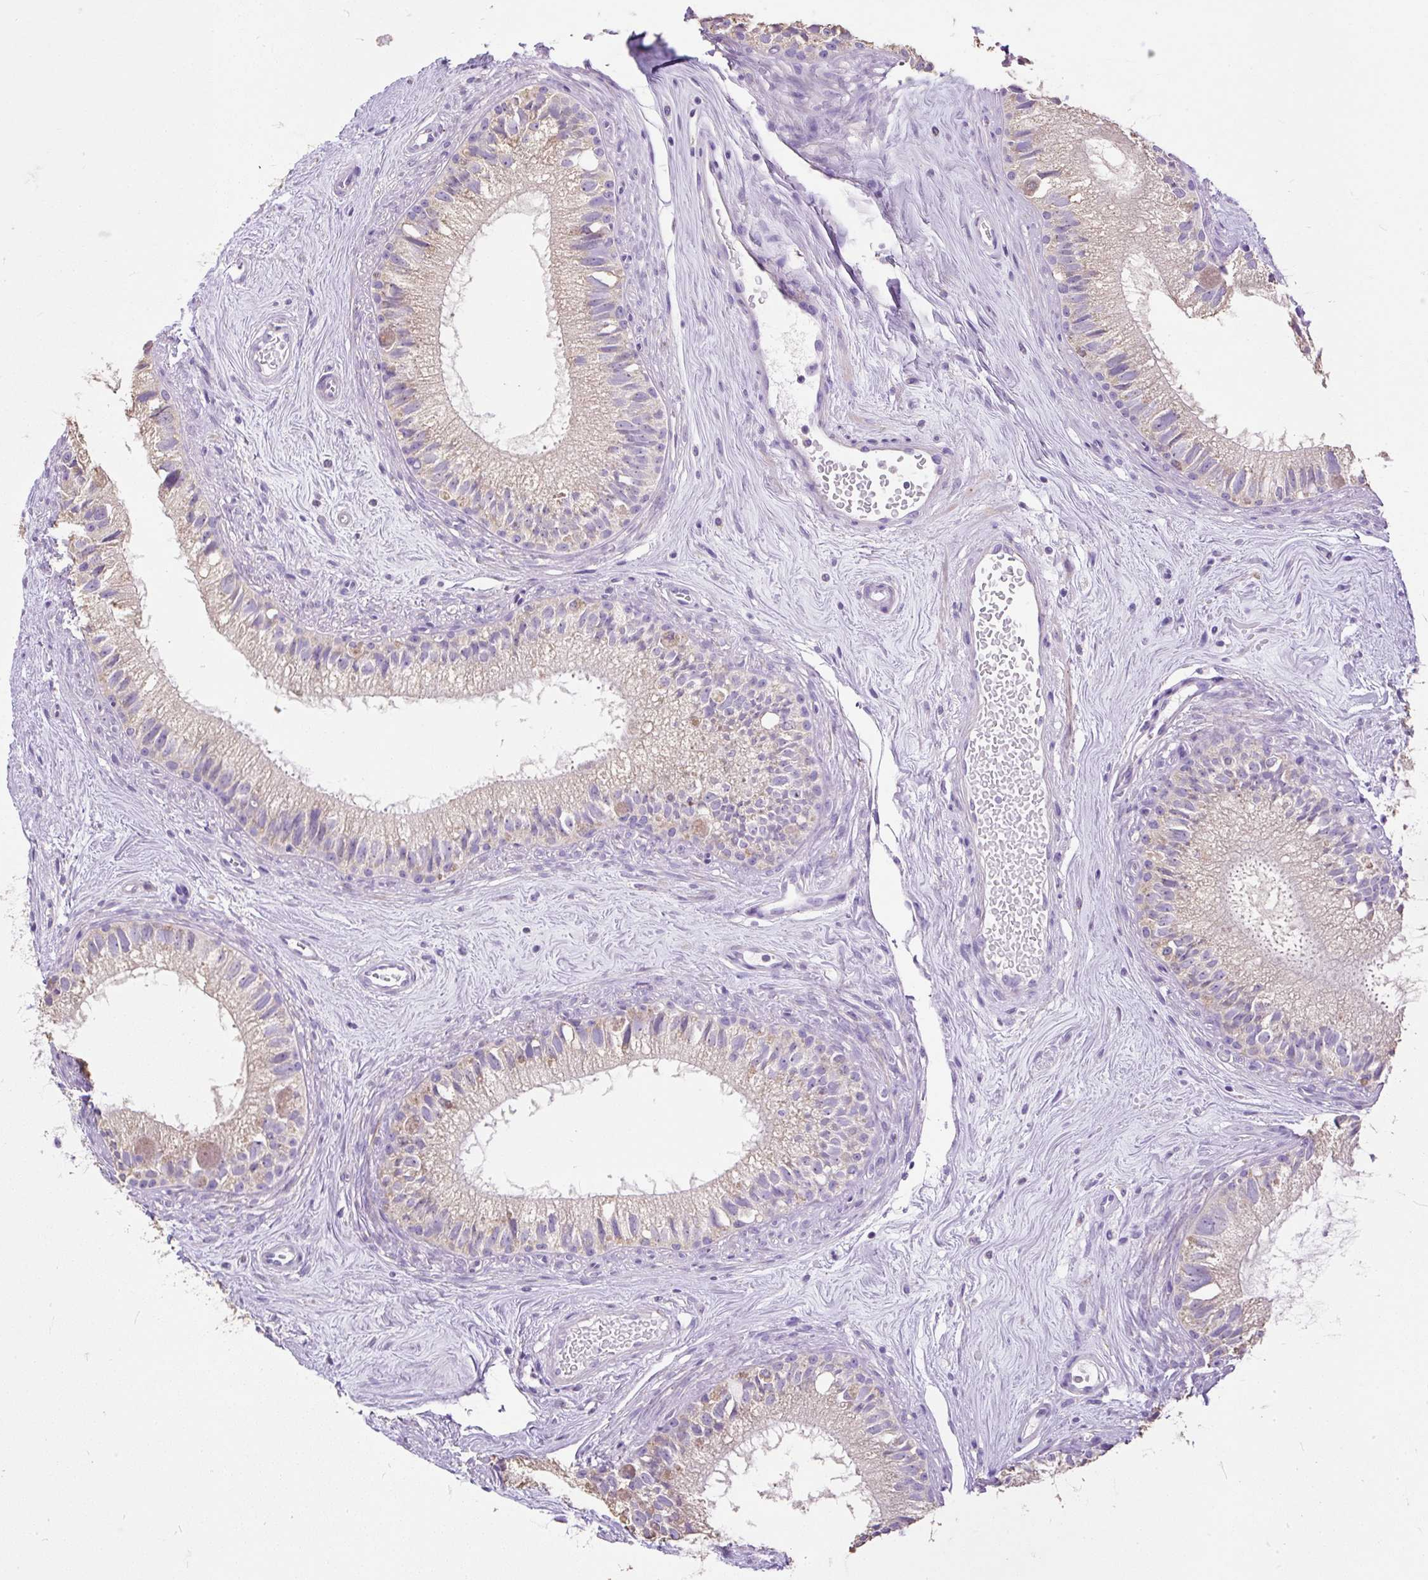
{"staining": {"intensity": "weak", "quantity": "<25%", "location": "cytoplasmic/membranous"}, "tissue": "epididymis", "cell_type": "Glandular cells", "image_type": "normal", "snomed": [{"axis": "morphology", "description": "Normal tissue, NOS"}, {"axis": "topography", "description": "Epididymis"}], "caption": "Glandular cells are negative for protein expression in unremarkable human epididymis. (Brightfield microscopy of DAB immunohistochemistry at high magnification).", "gene": "GBX1", "patient": {"sex": "male", "age": 71}}